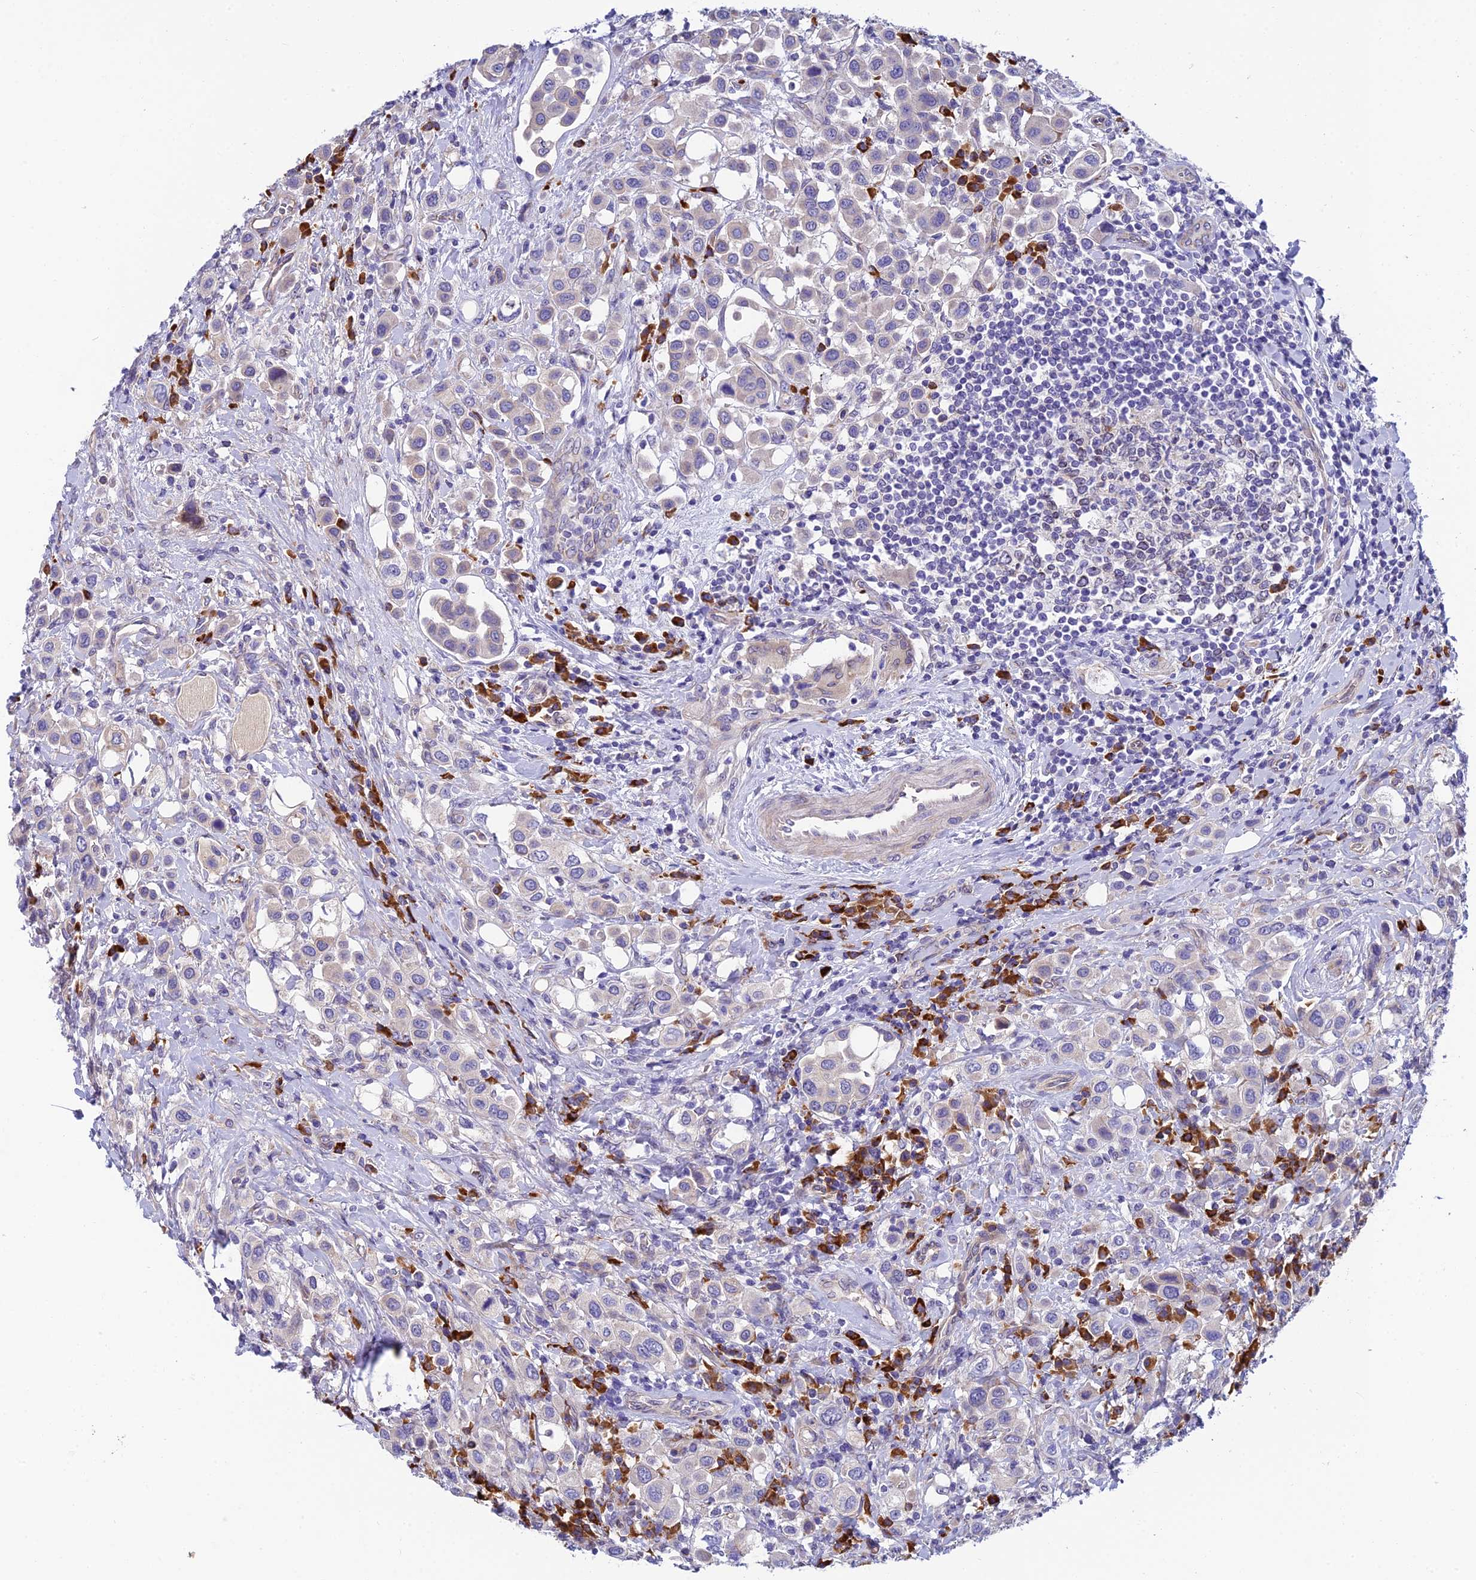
{"staining": {"intensity": "negative", "quantity": "none", "location": "none"}, "tissue": "urothelial cancer", "cell_type": "Tumor cells", "image_type": "cancer", "snomed": [{"axis": "morphology", "description": "Urothelial carcinoma, High grade"}, {"axis": "topography", "description": "Urinary bladder"}], "caption": "High magnification brightfield microscopy of urothelial cancer stained with DAB (brown) and counterstained with hematoxylin (blue): tumor cells show no significant positivity.", "gene": "MACIR", "patient": {"sex": "male", "age": 50}}